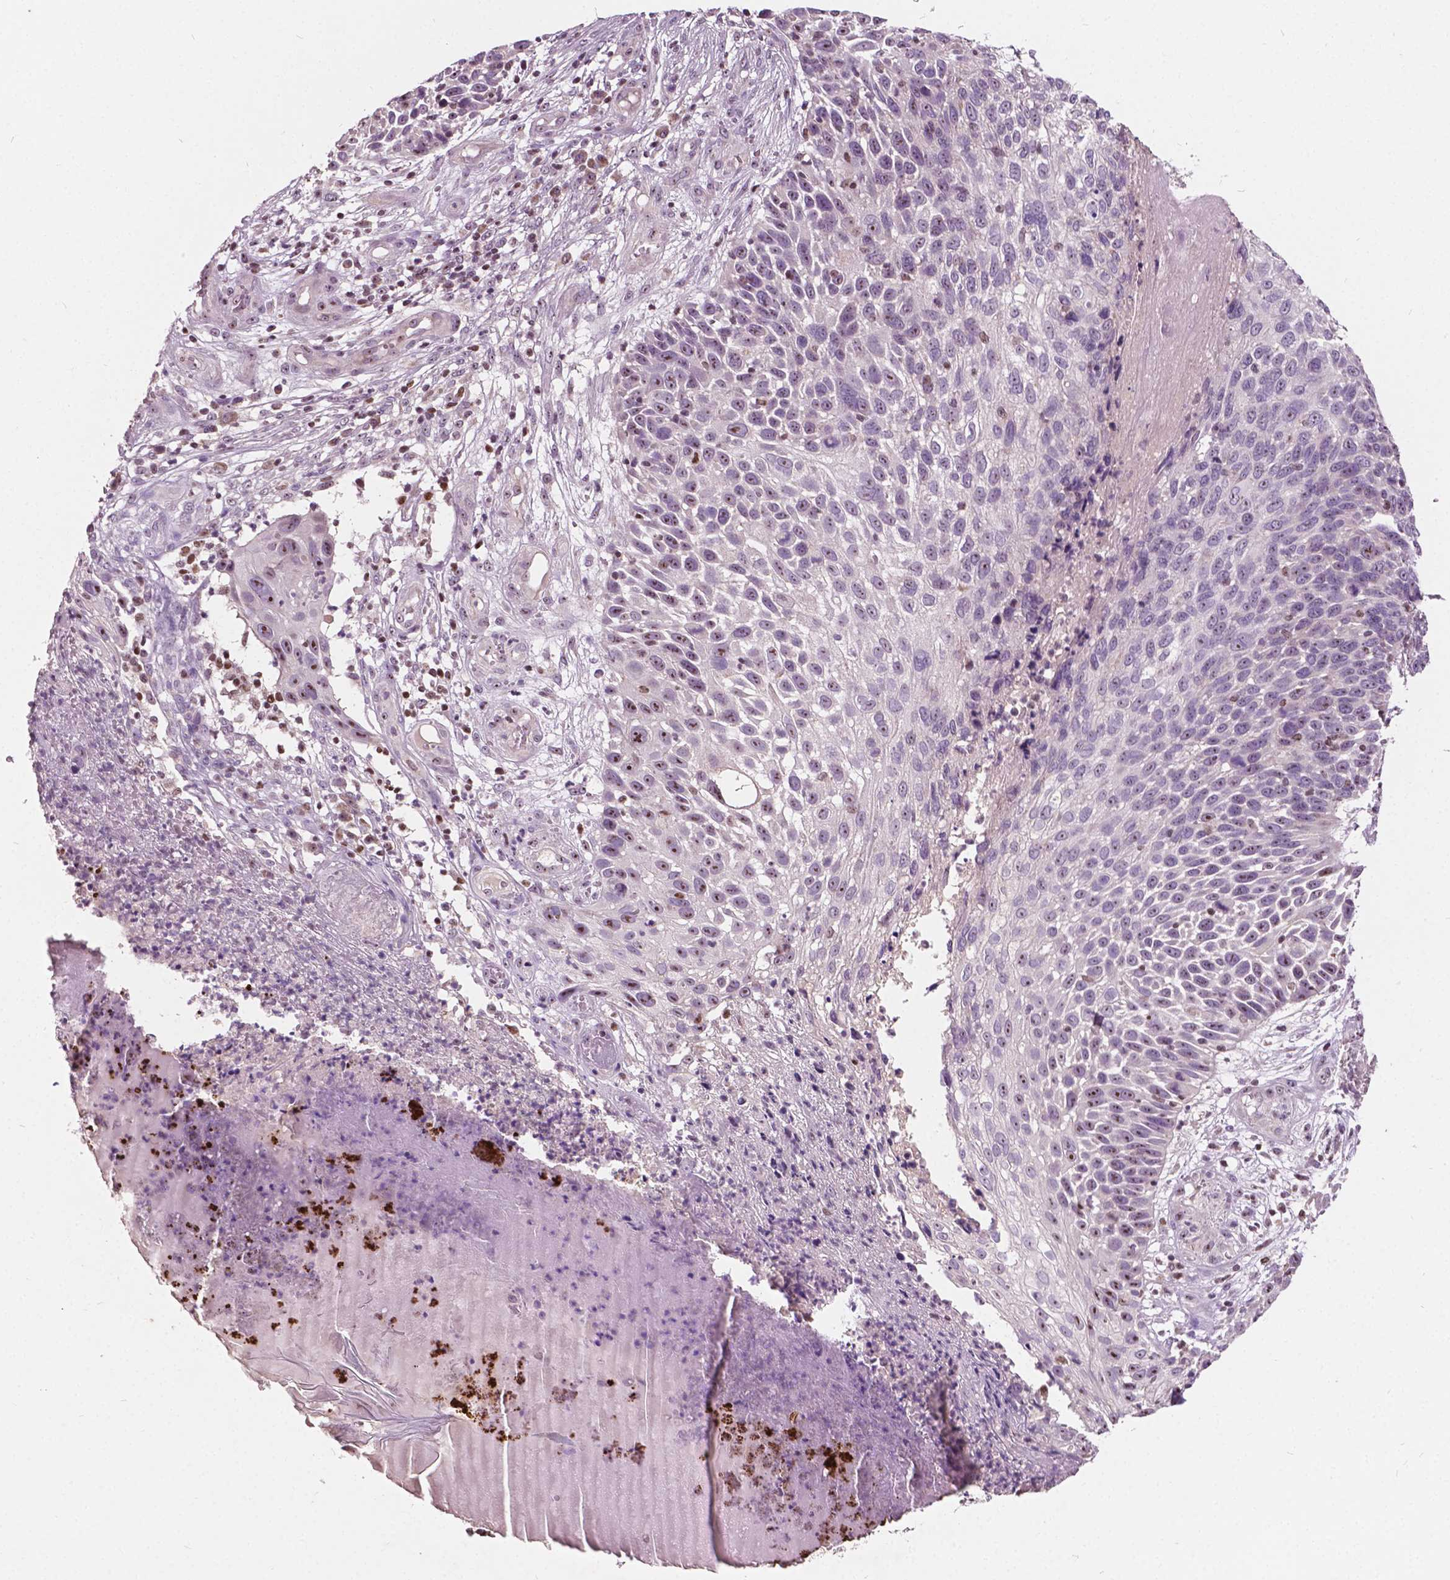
{"staining": {"intensity": "moderate", "quantity": "25%-75%", "location": "nuclear"}, "tissue": "skin cancer", "cell_type": "Tumor cells", "image_type": "cancer", "snomed": [{"axis": "morphology", "description": "Squamous cell carcinoma, NOS"}, {"axis": "topography", "description": "Skin"}], "caption": "Protein staining by IHC reveals moderate nuclear positivity in about 25%-75% of tumor cells in skin cancer. The protein is shown in brown color, while the nuclei are stained blue.", "gene": "ODF3L2", "patient": {"sex": "male", "age": 92}}